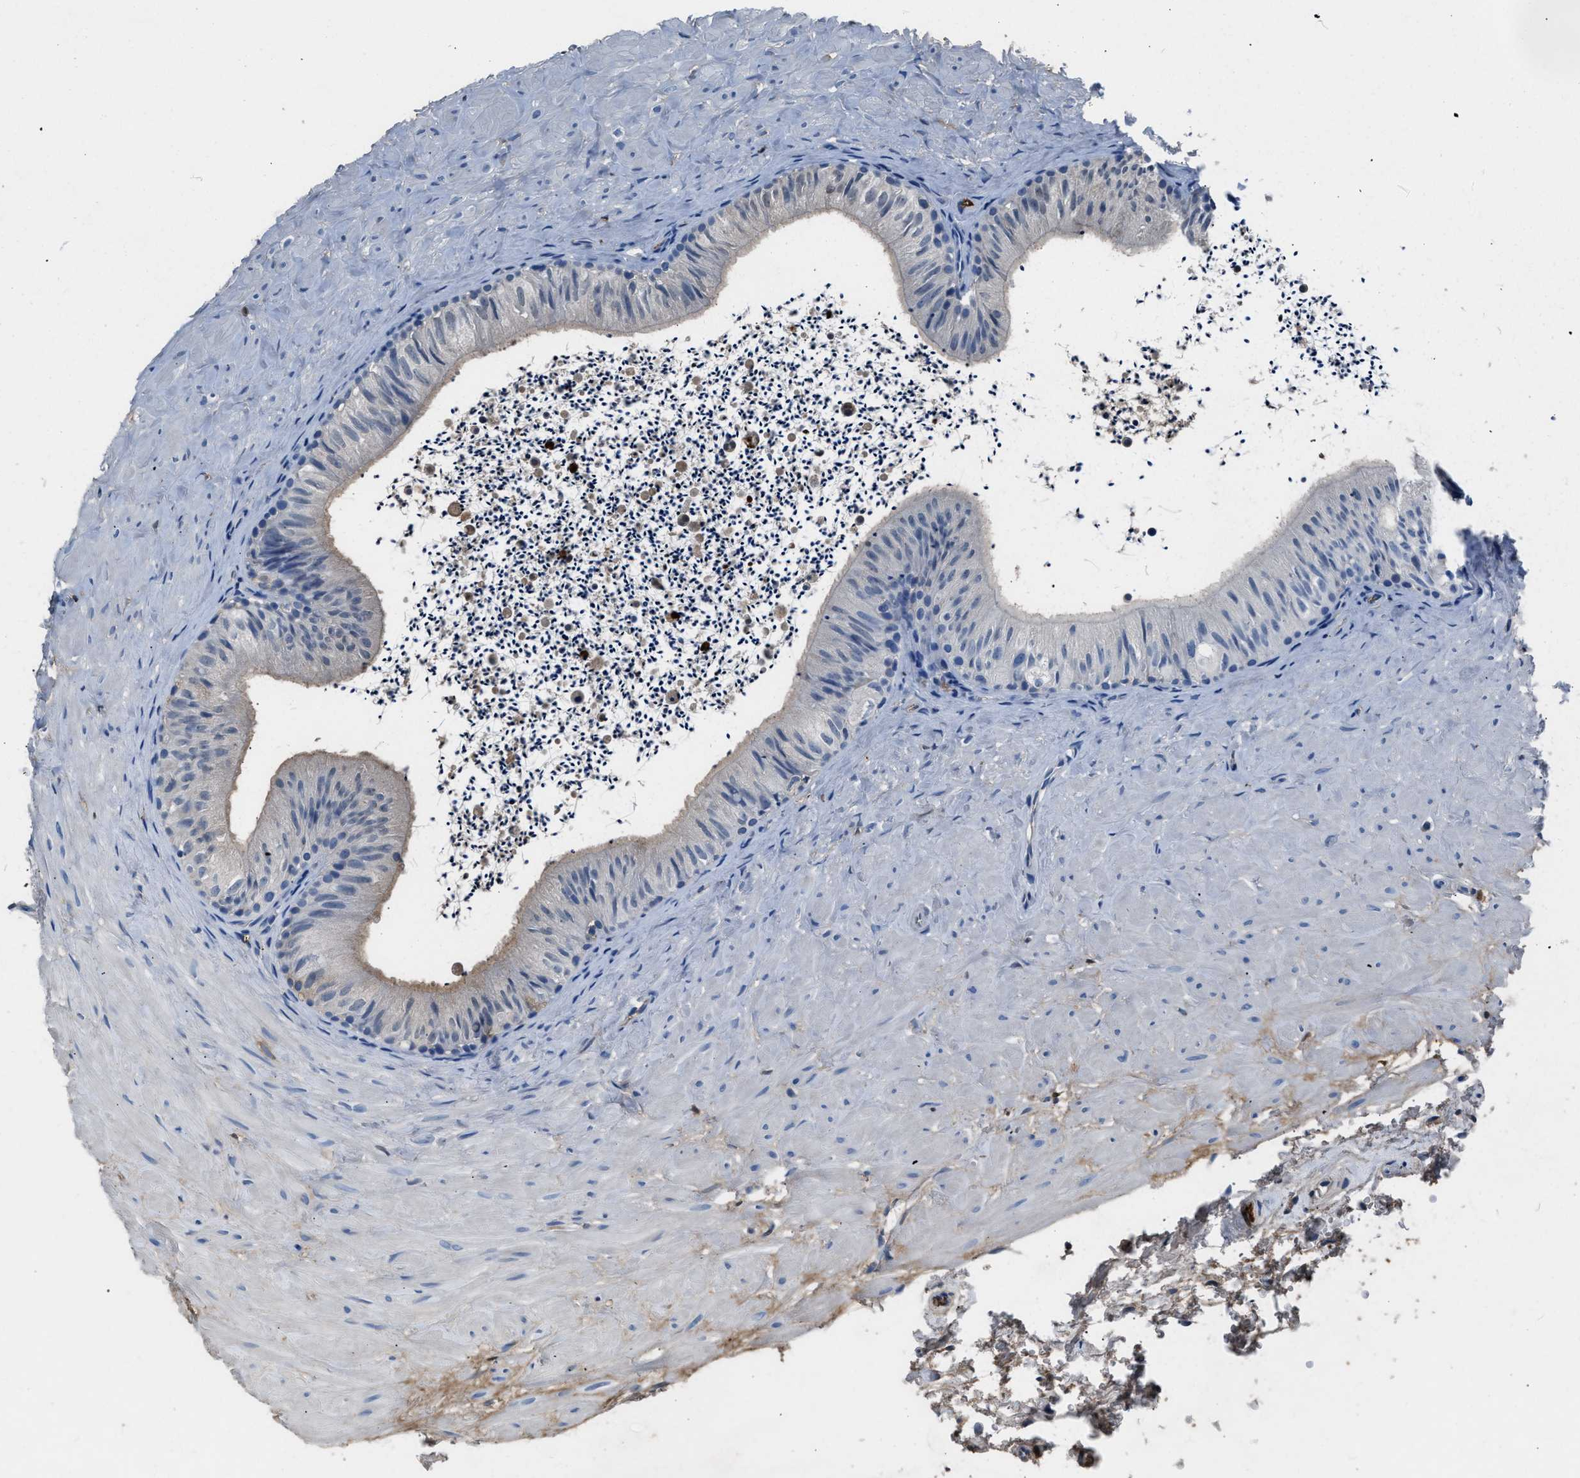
{"staining": {"intensity": "weak", "quantity": "<25%", "location": "cytoplasmic/membranous"}, "tissue": "epididymis", "cell_type": "Glandular cells", "image_type": "normal", "snomed": [{"axis": "morphology", "description": "Normal tissue, NOS"}, {"axis": "topography", "description": "Epididymis"}], "caption": "This is a photomicrograph of immunohistochemistry (IHC) staining of normal epididymis, which shows no expression in glandular cells.", "gene": "STC1", "patient": {"sex": "male", "age": 56}}